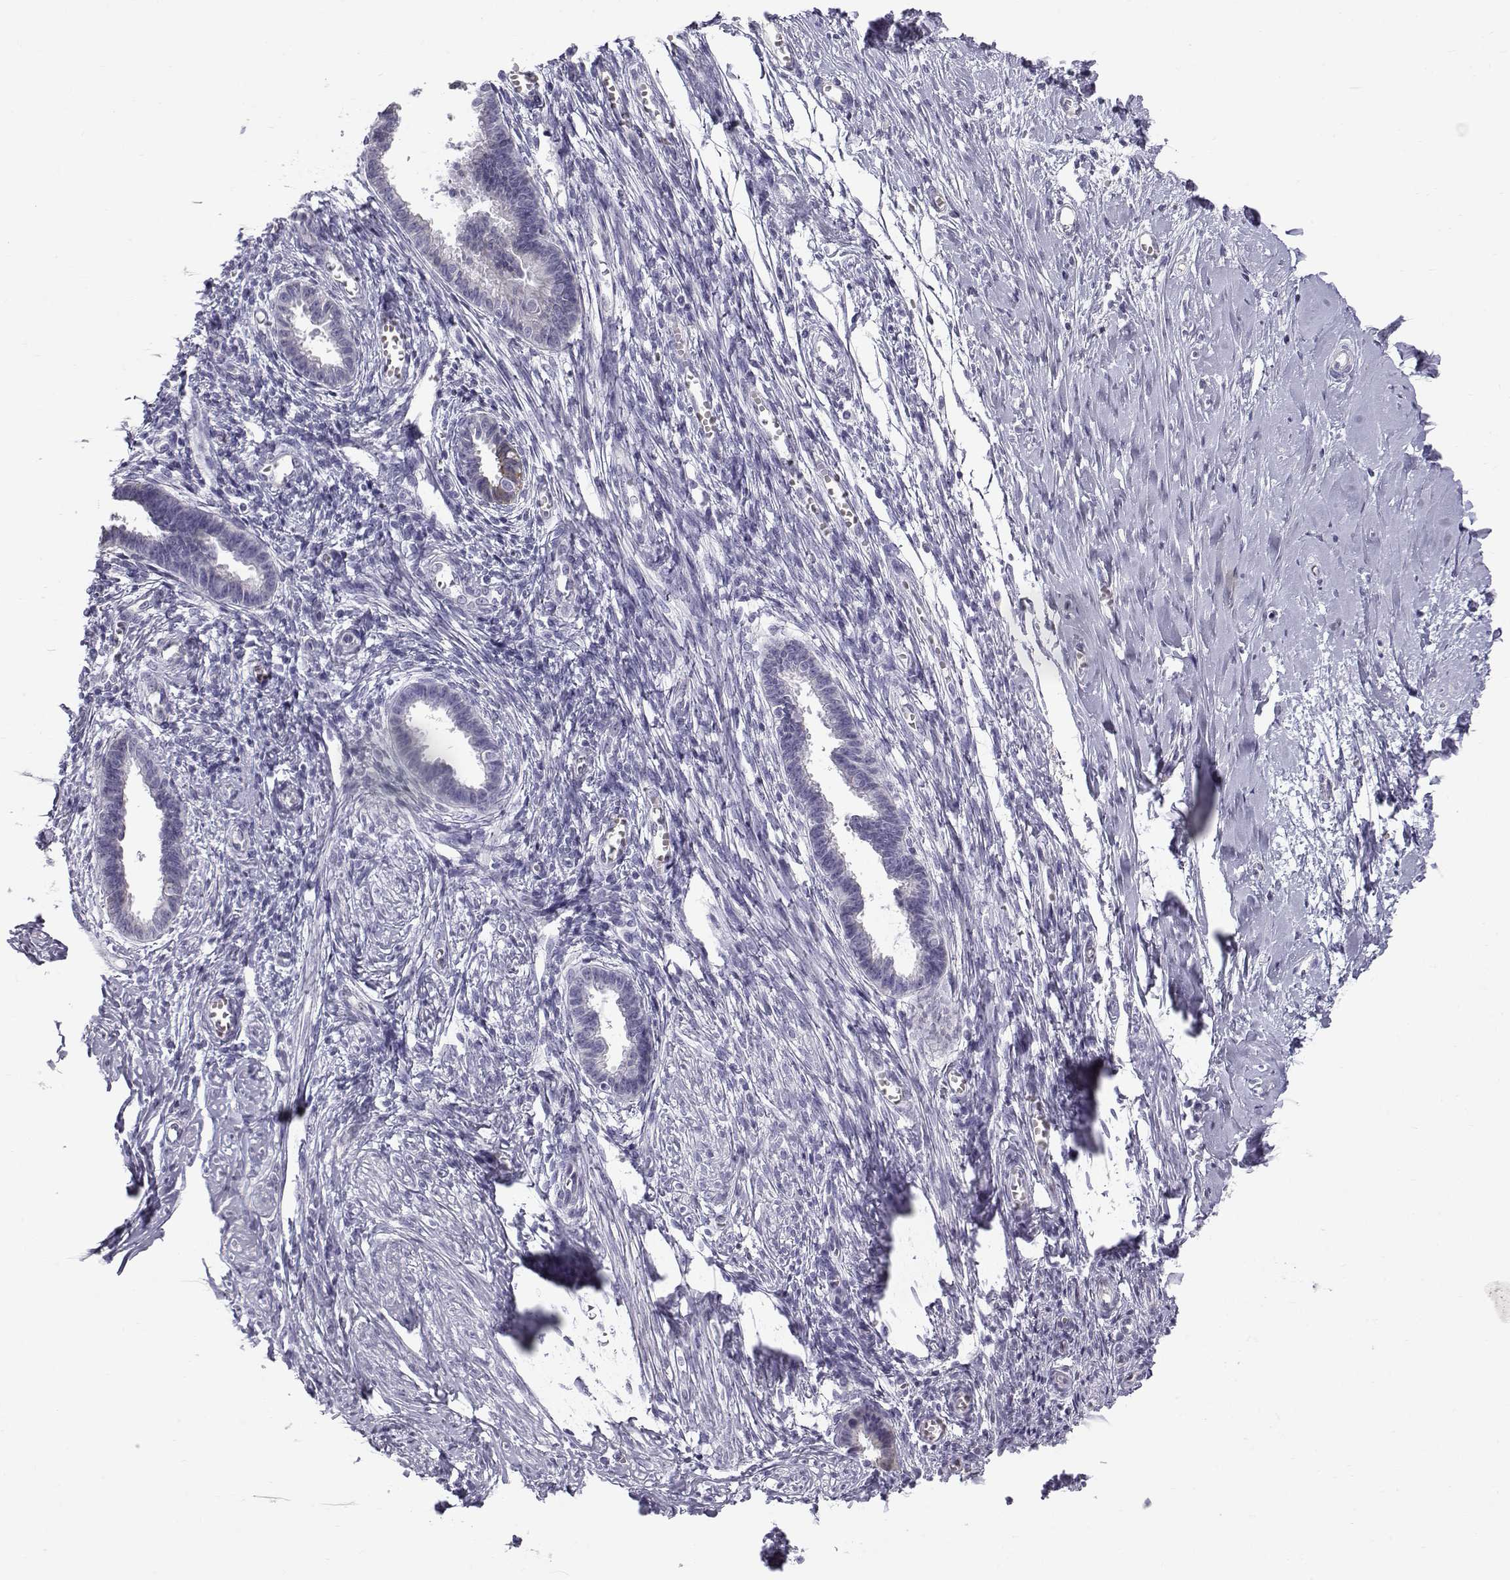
{"staining": {"intensity": "negative", "quantity": "none", "location": "none"}, "tissue": "endometrium", "cell_type": "Cells in endometrial stroma", "image_type": "normal", "snomed": [{"axis": "morphology", "description": "Normal tissue, NOS"}, {"axis": "topography", "description": "Cervix"}, {"axis": "topography", "description": "Endometrium"}], "caption": "Endometrium stained for a protein using IHC displays no expression cells in endometrial stroma.", "gene": "RNASE12", "patient": {"sex": "female", "age": 37}}